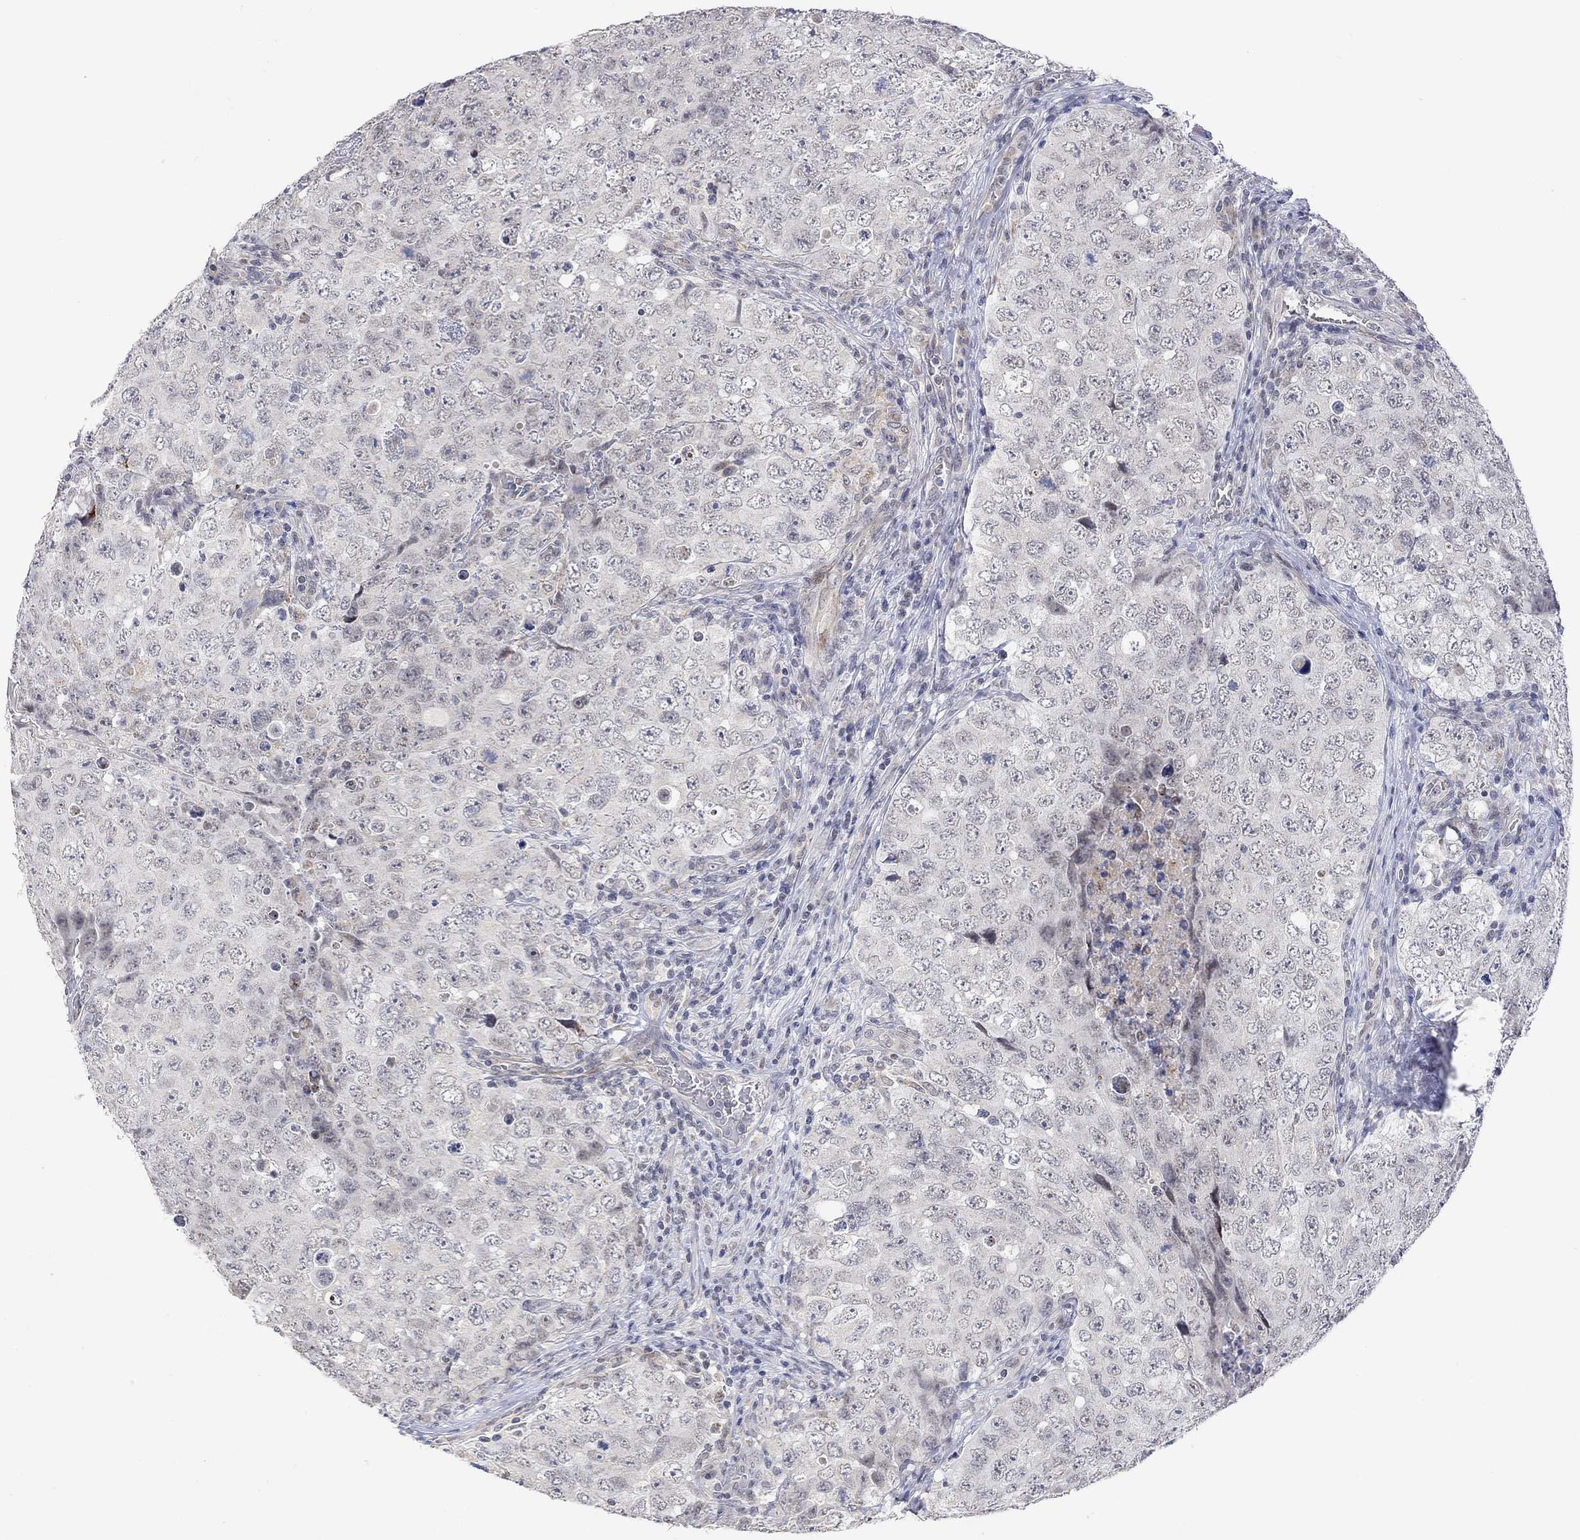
{"staining": {"intensity": "negative", "quantity": "none", "location": "none"}, "tissue": "testis cancer", "cell_type": "Tumor cells", "image_type": "cancer", "snomed": [{"axis": "morphology", "description": "Seminoma, NOS"}, {"axis": "topography", "description": "Testis"}], "caption": "Tumor cells show no significant protein staining in testis cancer (seminoma). The staining is performed using DAB (3,3'-diaminobenzidine) brown chromogen with nuclei counter-stained in using hematoxylin.", "gene": "SLC48A1", "patient": {"sex": "male", "age": 34}}